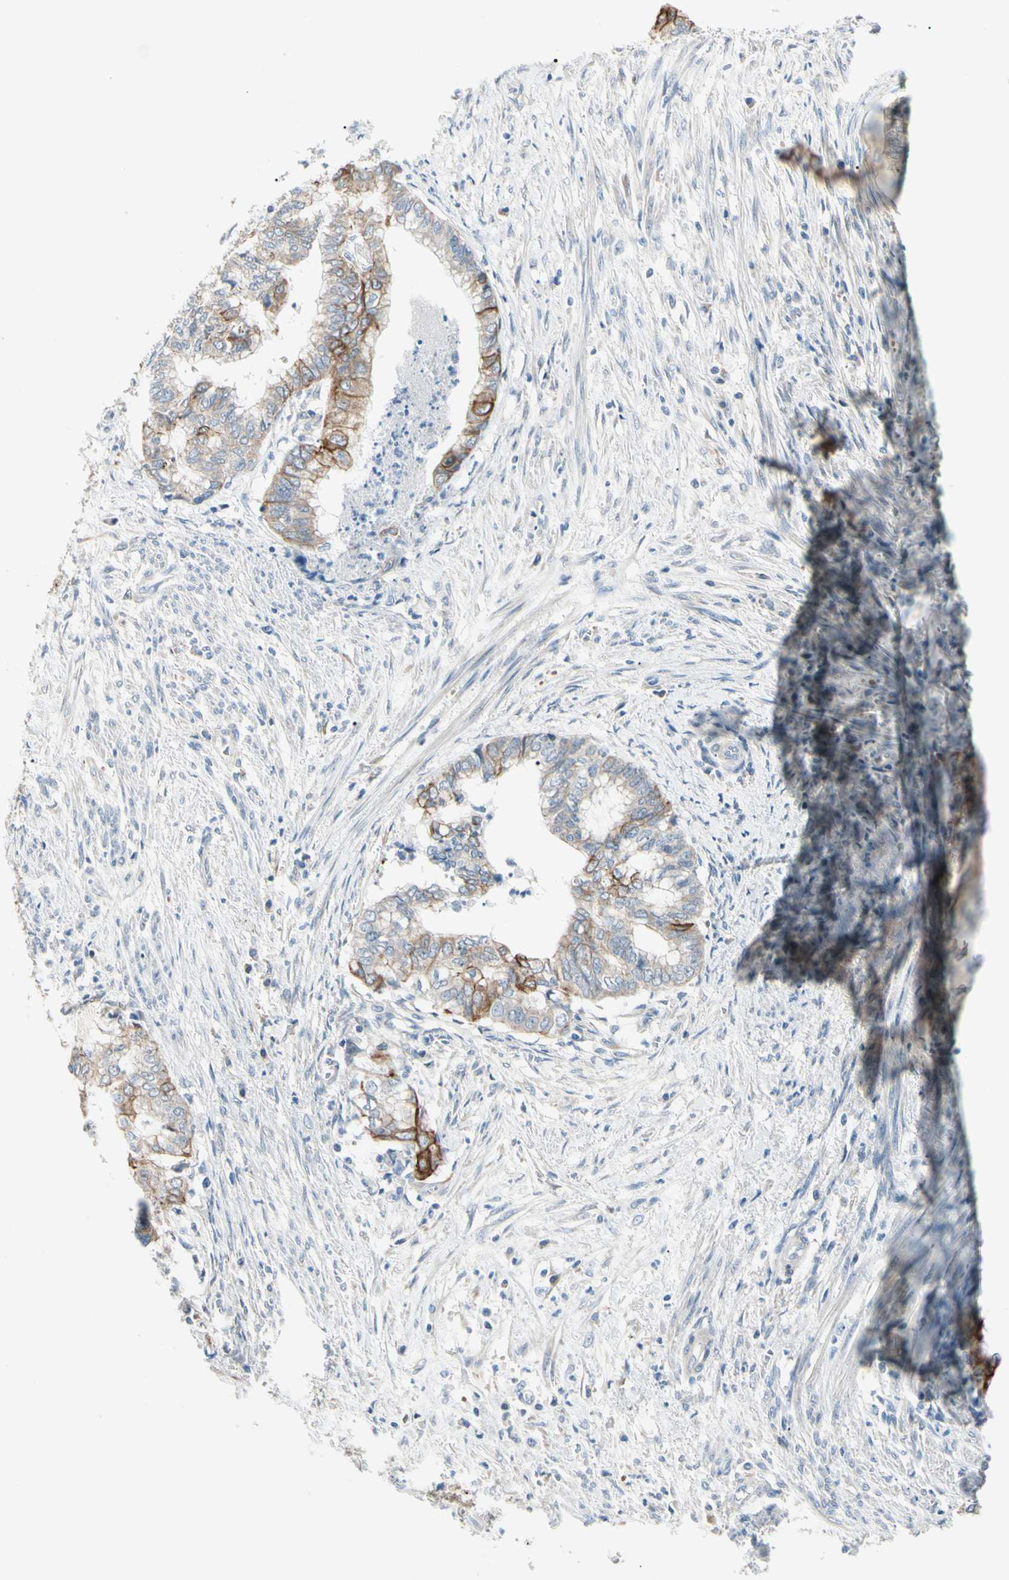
{"staining": {"intensity": "moderate", "quantity": "<25%", "location": "cytoplasmic/membranous"}, "tissue": "endometrial cancer", "cell_type": "Tumor cells", "image_type": "cancer", "snomed": [{"axis": "morphology", "description": "Necrosis, NOS"}, {"axis": "morphology", "description": "Adenocarcinoma, NOS"}, {"axis": "topography", "description": "Endometrium"}], "caption": "Protein staining of endometrial cancer (adenocarcinoma) tissue demonstrates moderate cytoplasmic/membranous staining in about <25% of tumor cells. The protein is shown in brown color, while the nuclei are stained blue.", "gene": "DUSP12", "patient": {"sex": "female", "age": 79}}